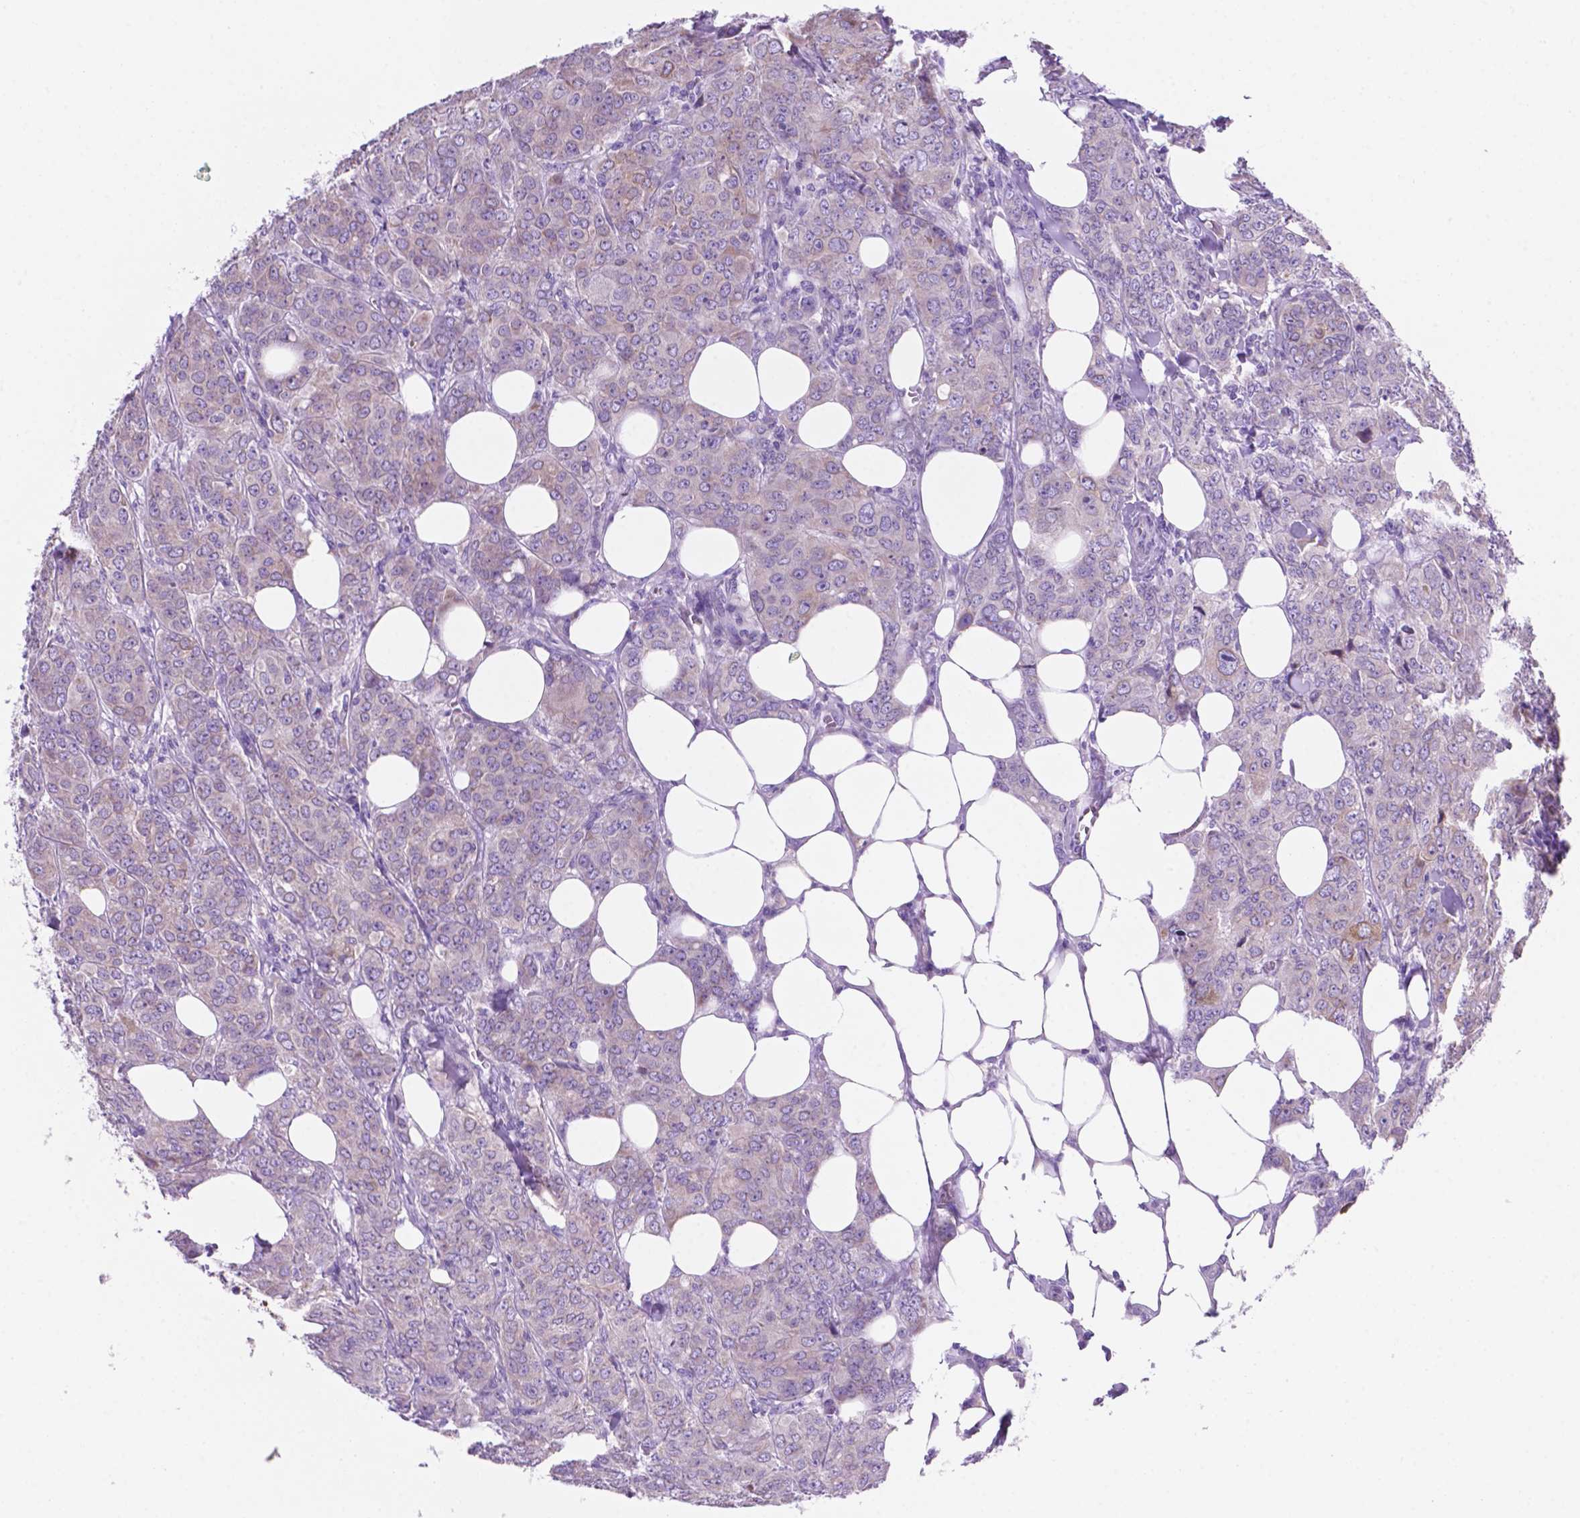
{"staining": {"intensity": "negative", "quantity": "none", "location": "none"}, "tissue": "breast cancer", "cell_type": "Tumor cells", "image_type": "cancer", "snomed": [{"axis": "morphology", "description": "Duct carcinoma"}, {"axis": "topography", "description": "Breast"}], "caption": "The photomicrograph displays no significant staining in tumor cells of breast infiltrating ductal carcinoma. The staining was performed using DAB to visualize the protein expression in brown, while the nuclei were stained in blue with hematoxylin (Magnification: 20x).", "gene": "CEACAM7", "patient": {"sex": "female", "age": 43}}